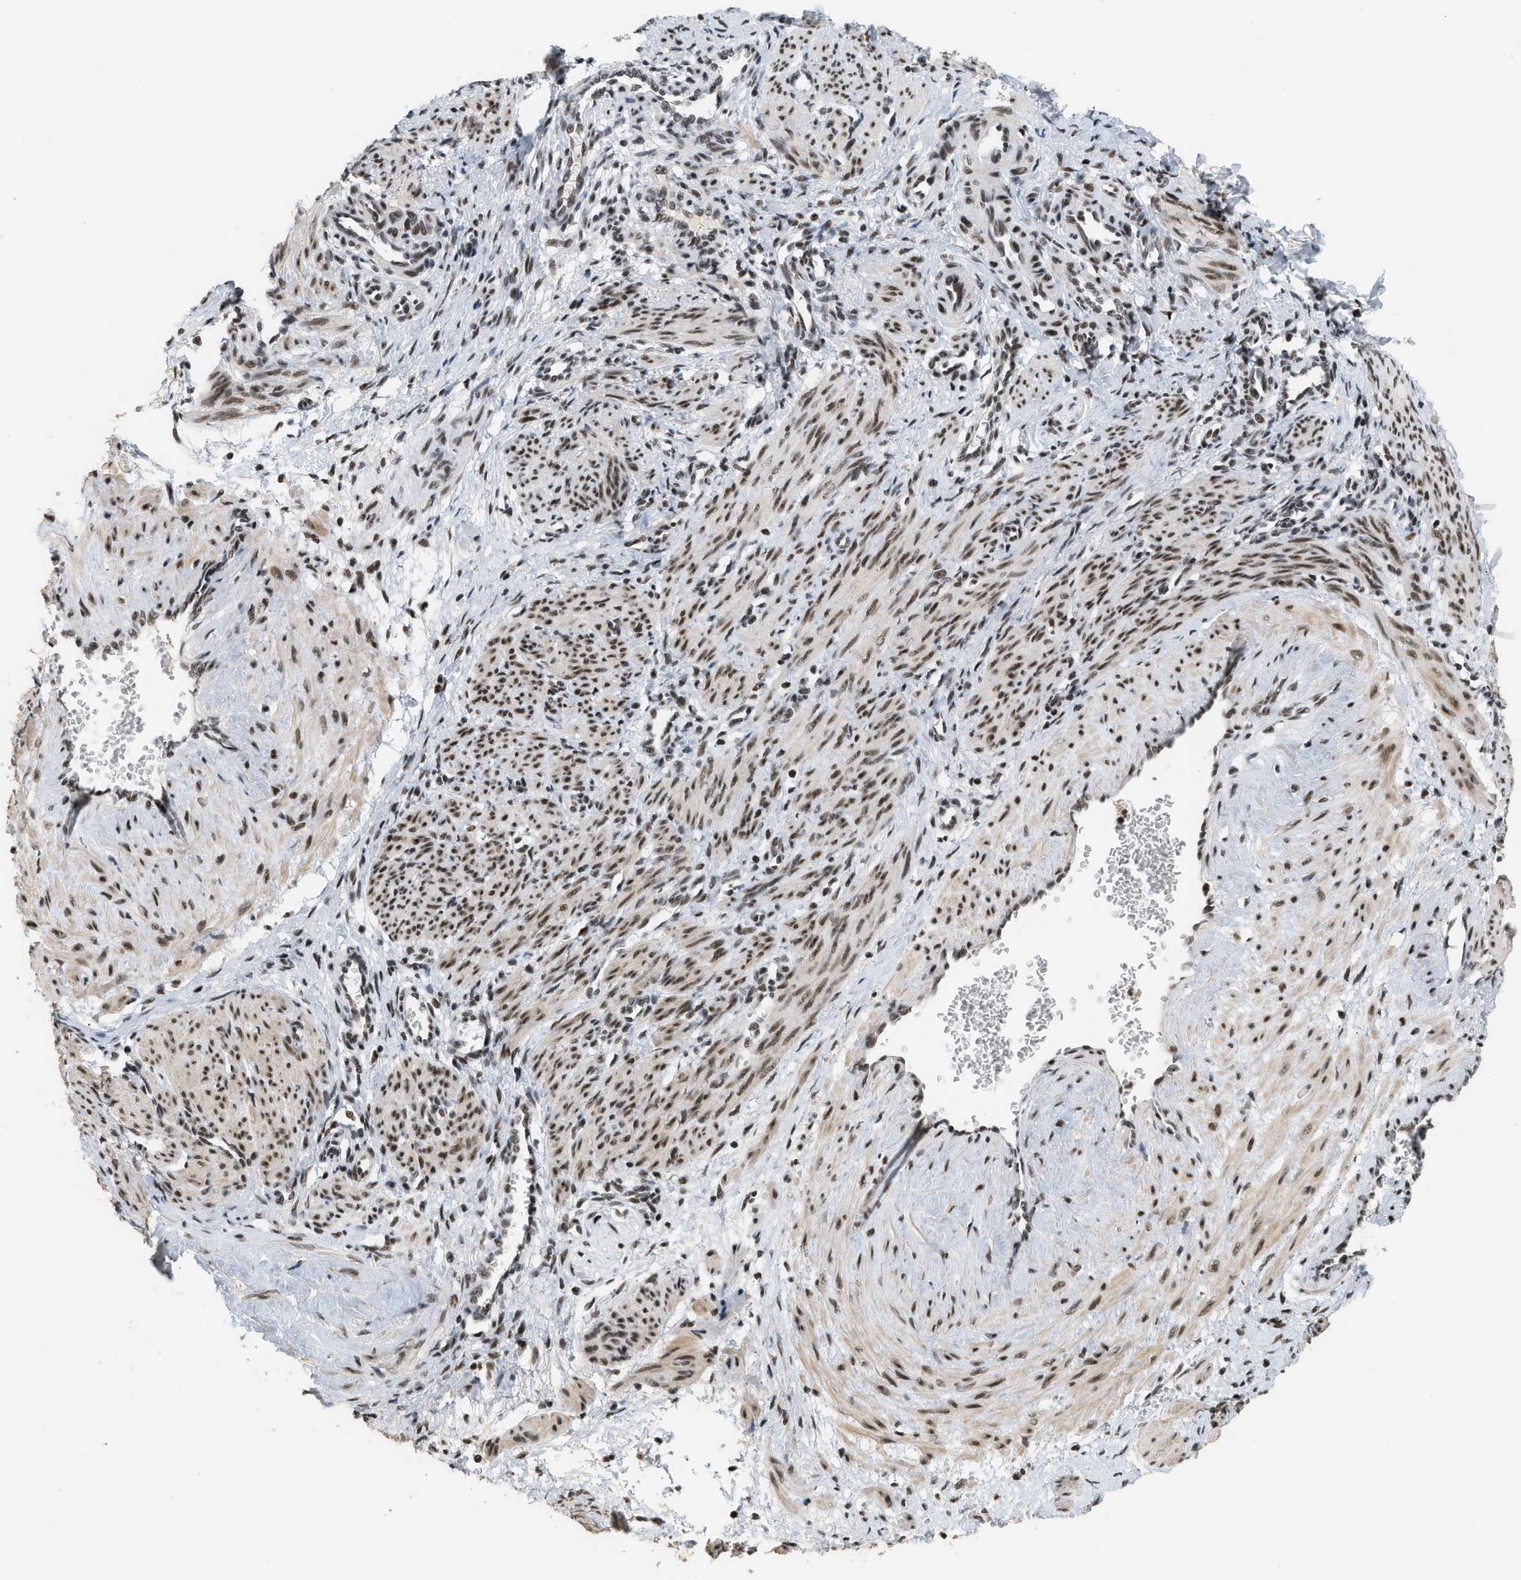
{"staining": {"intensity": "moderate", "quantity": ">75%", "location": "cytoplasmic/membranous,nuclear"}, "tissue": "smooth muscle", "cell_type": "Smooth muscle cells", "image_type": "normal", "snomed": [{"axis": "morphology", "description": "Normal tissue, NOS"}, {"axis": "topography", "description": "Endometrium"}], "caption": "Normal smooth muscle was stained to show a protein in brown. There is medium levels of moderate cytoplasmic/membranous,nuclear positivity in approximately >75% of smooth muscle cells.", "gene": "SMARCB1", "patient": {"sex": "female", "age": 33}}